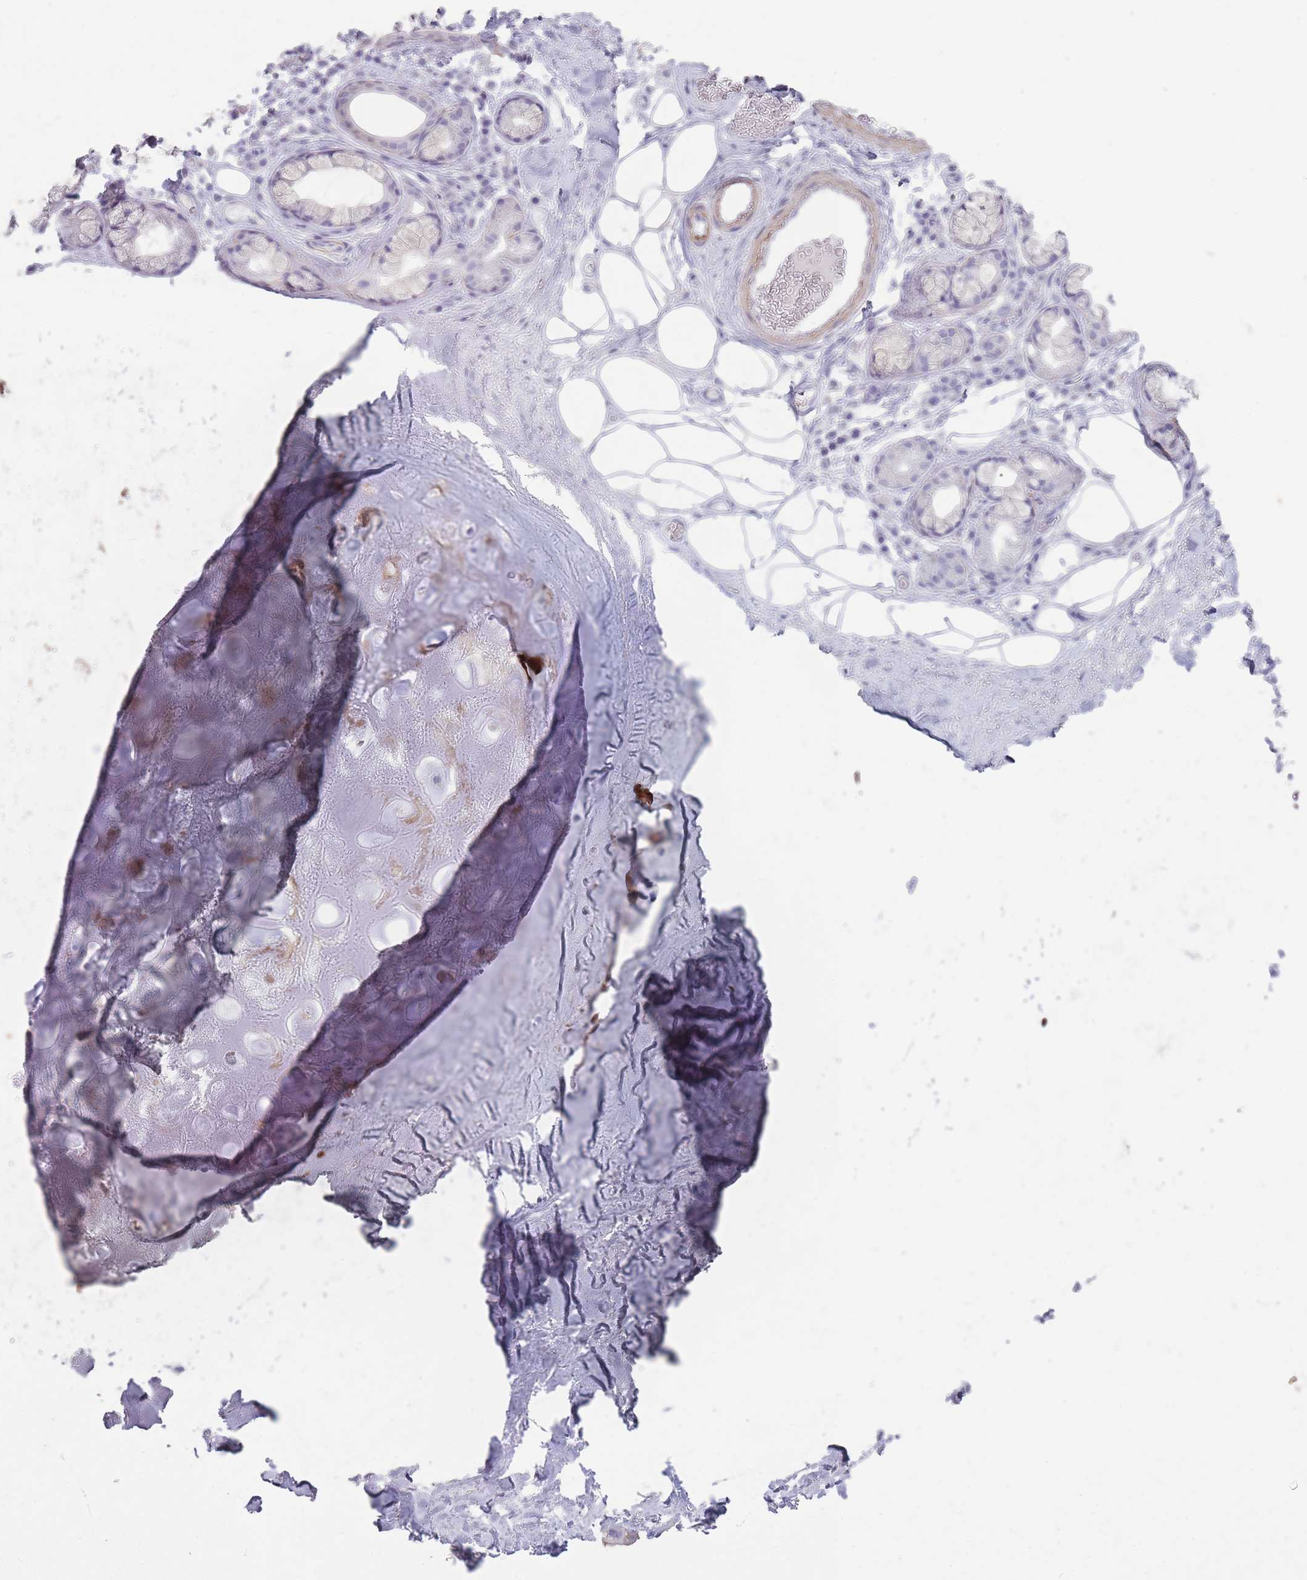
{"staining": {"intensity": "negative", "quantity": "none", "location": "none"}, "tissue": "adipose tissue", "cell_type": "Adipocytes", "image_type": "normal", "snomed": [{"axis": "morphology", "description": "Normal tissue, NOS"}, {"axis": "topography", "description": "Cartilage tissue"}], "caption": "This photomicrograph is of unremarkable adipose tissue stained with IHC to label a protein in brown with the nuclei are counter-stained blue. There is no expression in adipocytes. The staining is performed using DAB brown chromogen with nuclei counter-stained in using hematoxylin.", "gene": "RHBG", "patient": {"sex": "male", "age": 81}}